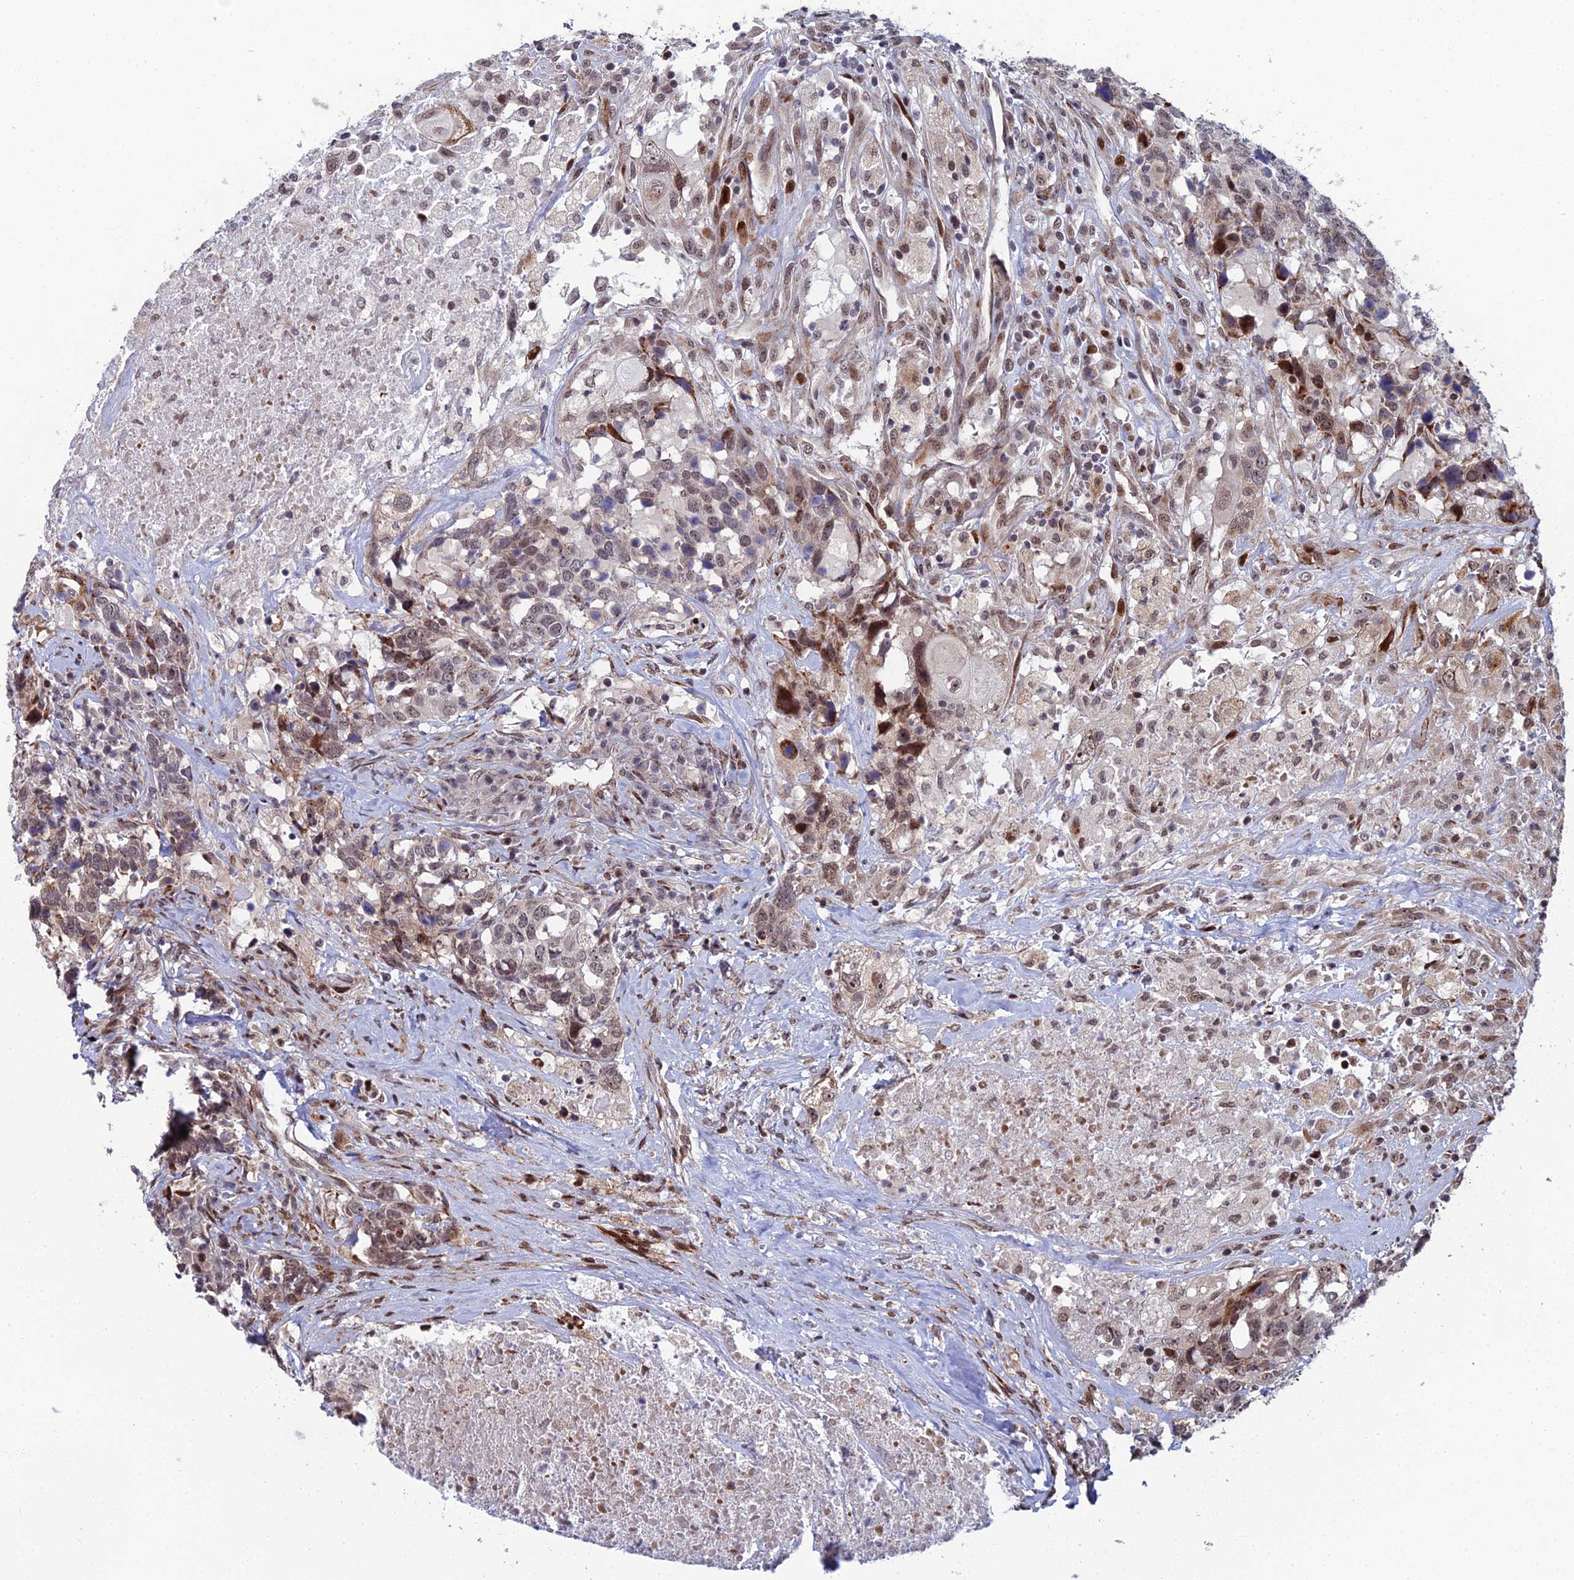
{"staining": {"intensity": "strong", "quantity": "<25%", "location": "cytoplasmic/membranous"}, "tissue": "head and neck cancer", "cell_type": "Tumor cells", "image_type": "cancer", "snomed": [{"axis": "morphology", "description": "Squamous cell carcinoma, NOS"}, {"axis": "topography", "description": "Head-Neck"}], "caption": "Tumor cells reveal medium levels of strong cytoplasmic/membranous positivity in approximately <25% of cells in human squamous cell carcinoma (head and neck). The staining was performed using DAB, with brown indicating positive protein expression. Nuclei are stained blue with hematoxylin.", "gene": "ZNF668", "patient": {"sex": "male", "age": 66}}